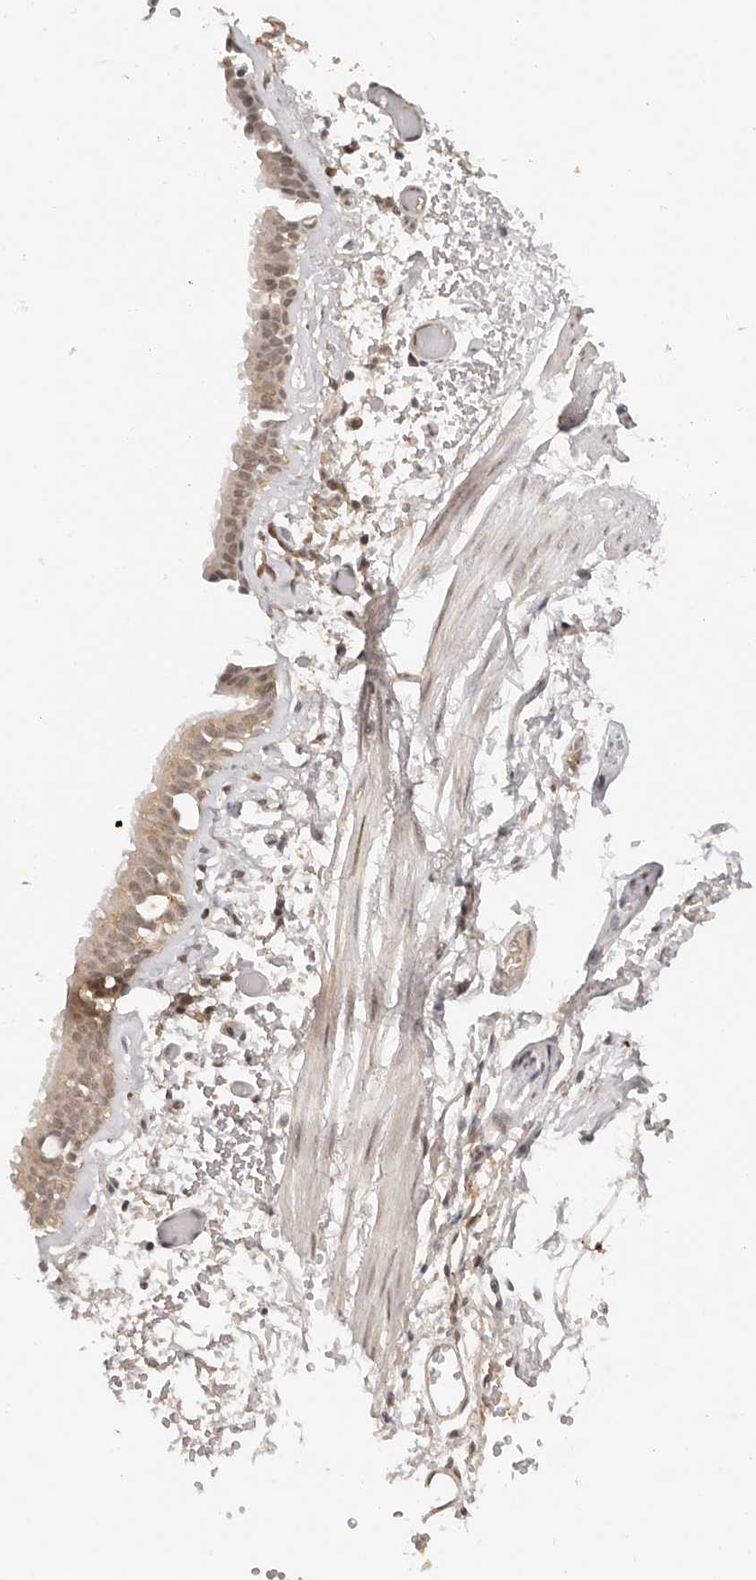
{"staining": {"intensity": "moderate", "quantity": ">75%", "location": "cytoplasmic/membranous"}, "tissue": "bronchus", "cell_type": "Respiratory epithelial cells", "image_type": "normal", "snomed": [{"axis": "morphology", "description": "Normal tissue, NOS"}, {"axis": "topography", "description": "Bronchus"}, {"axis": "topography", "description": "Lung"}], "caption": "Brown immunohistochemical staining in normal bronchus shows moderate cytoplasmic/membranous staining in approximately >75% of respiratory epithelial cells.", "gene": "SEC14L1", "patient": {"sex": "male", "age": 56}}